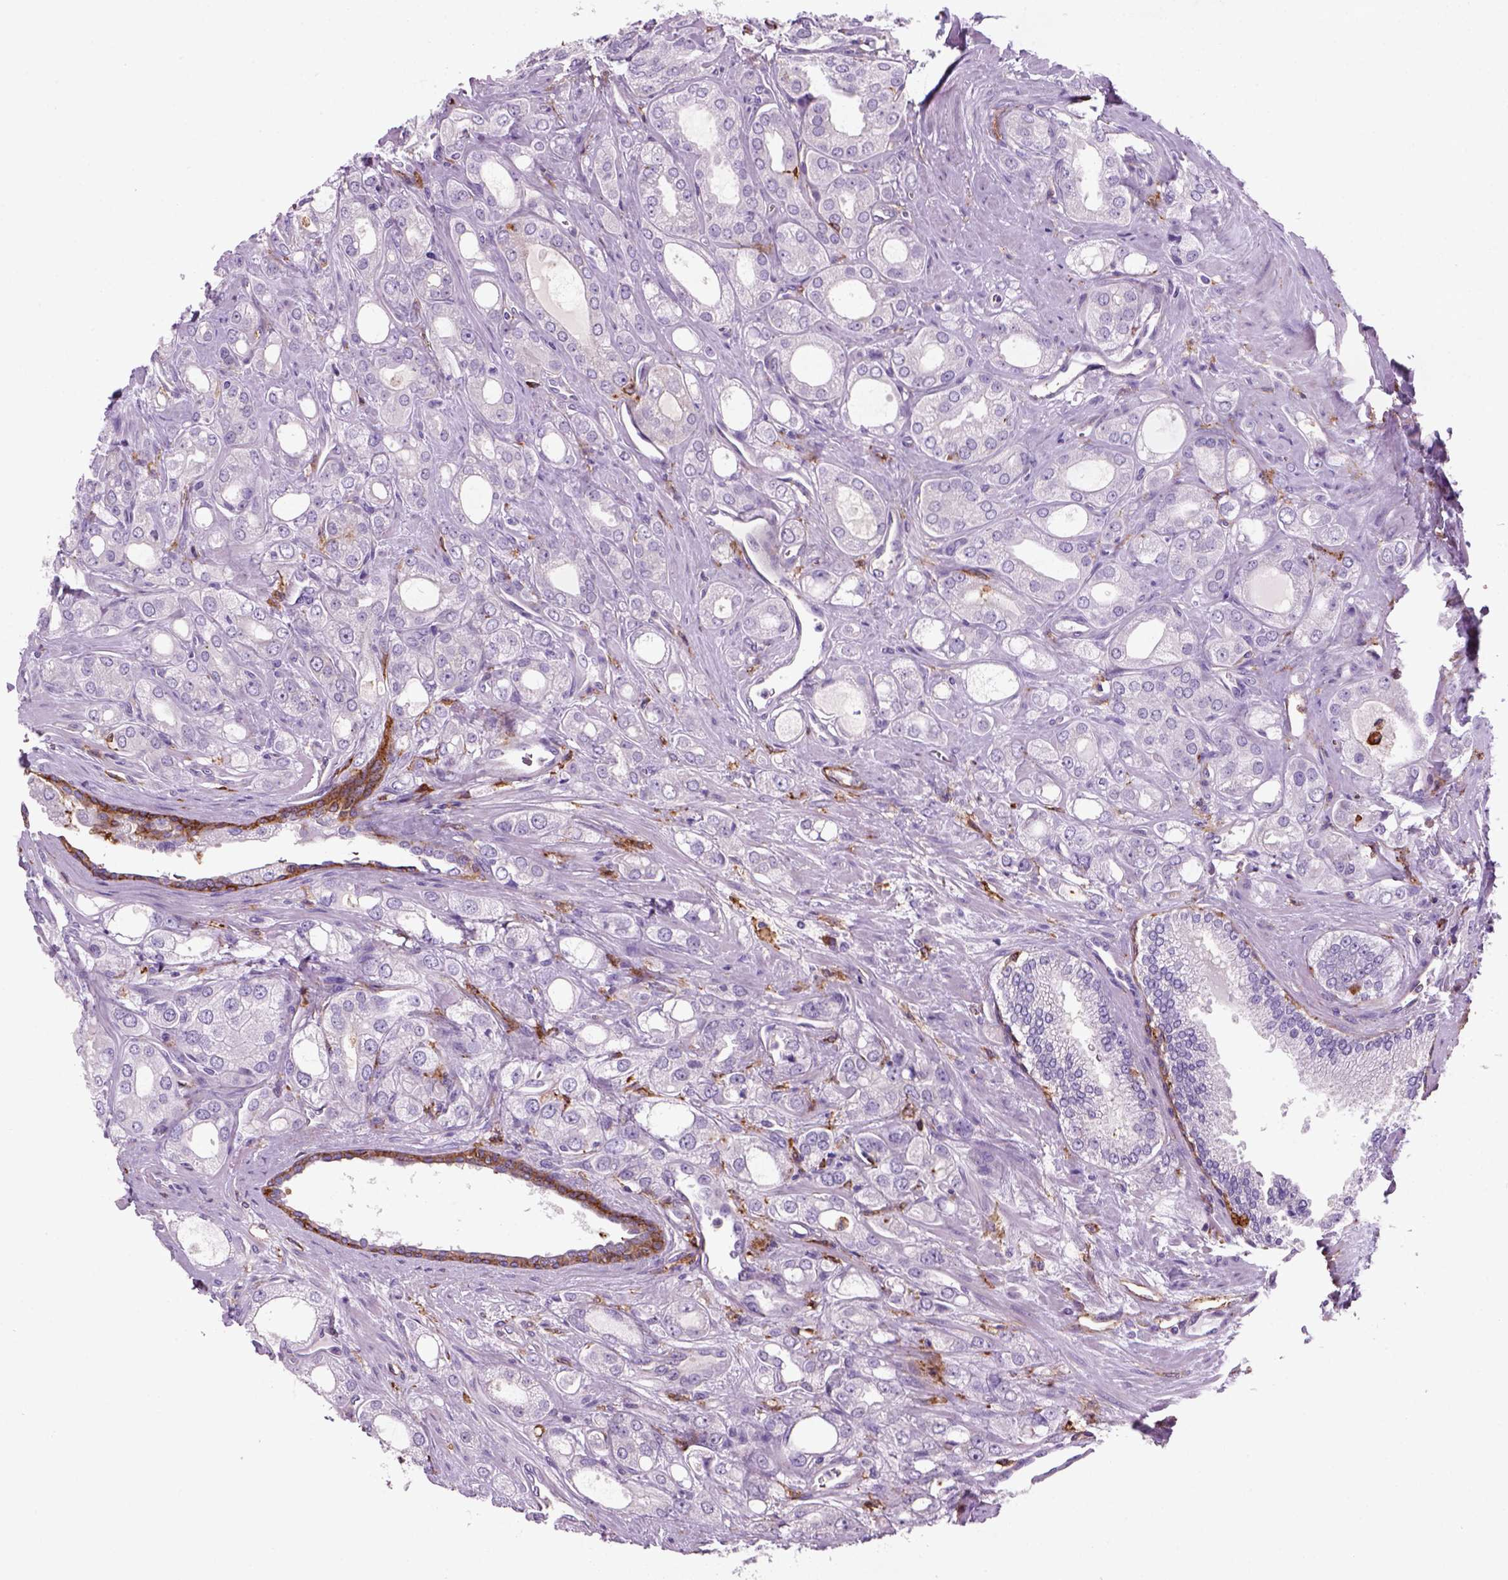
{"staining": {"intensity": "negative", "quantity": "none", "location": "none"}, "tissue": "prostate cancer", "cell_type": "Tumor cells", "image_type": "cancer", "snomed": [{"axis": "morphology", "description": "Adenocarcinoma, NOS"}, {"axis": "morphology", "description": "Adenocarcinoma, High grade"}, {"axis": "topography", "description": "Prostate"}], "caption": "Histopathology image shows no significant protein positivity in tumor cells of prostate high-grade adenocarcinoma. The staining is performed using DAB (3,3'-diaminobenzidine) brown chromogen with nuclei counter-stained in using hematoxylin.", "gene": "MARCKS", "patient": {"sex": "male", "age": 70}}